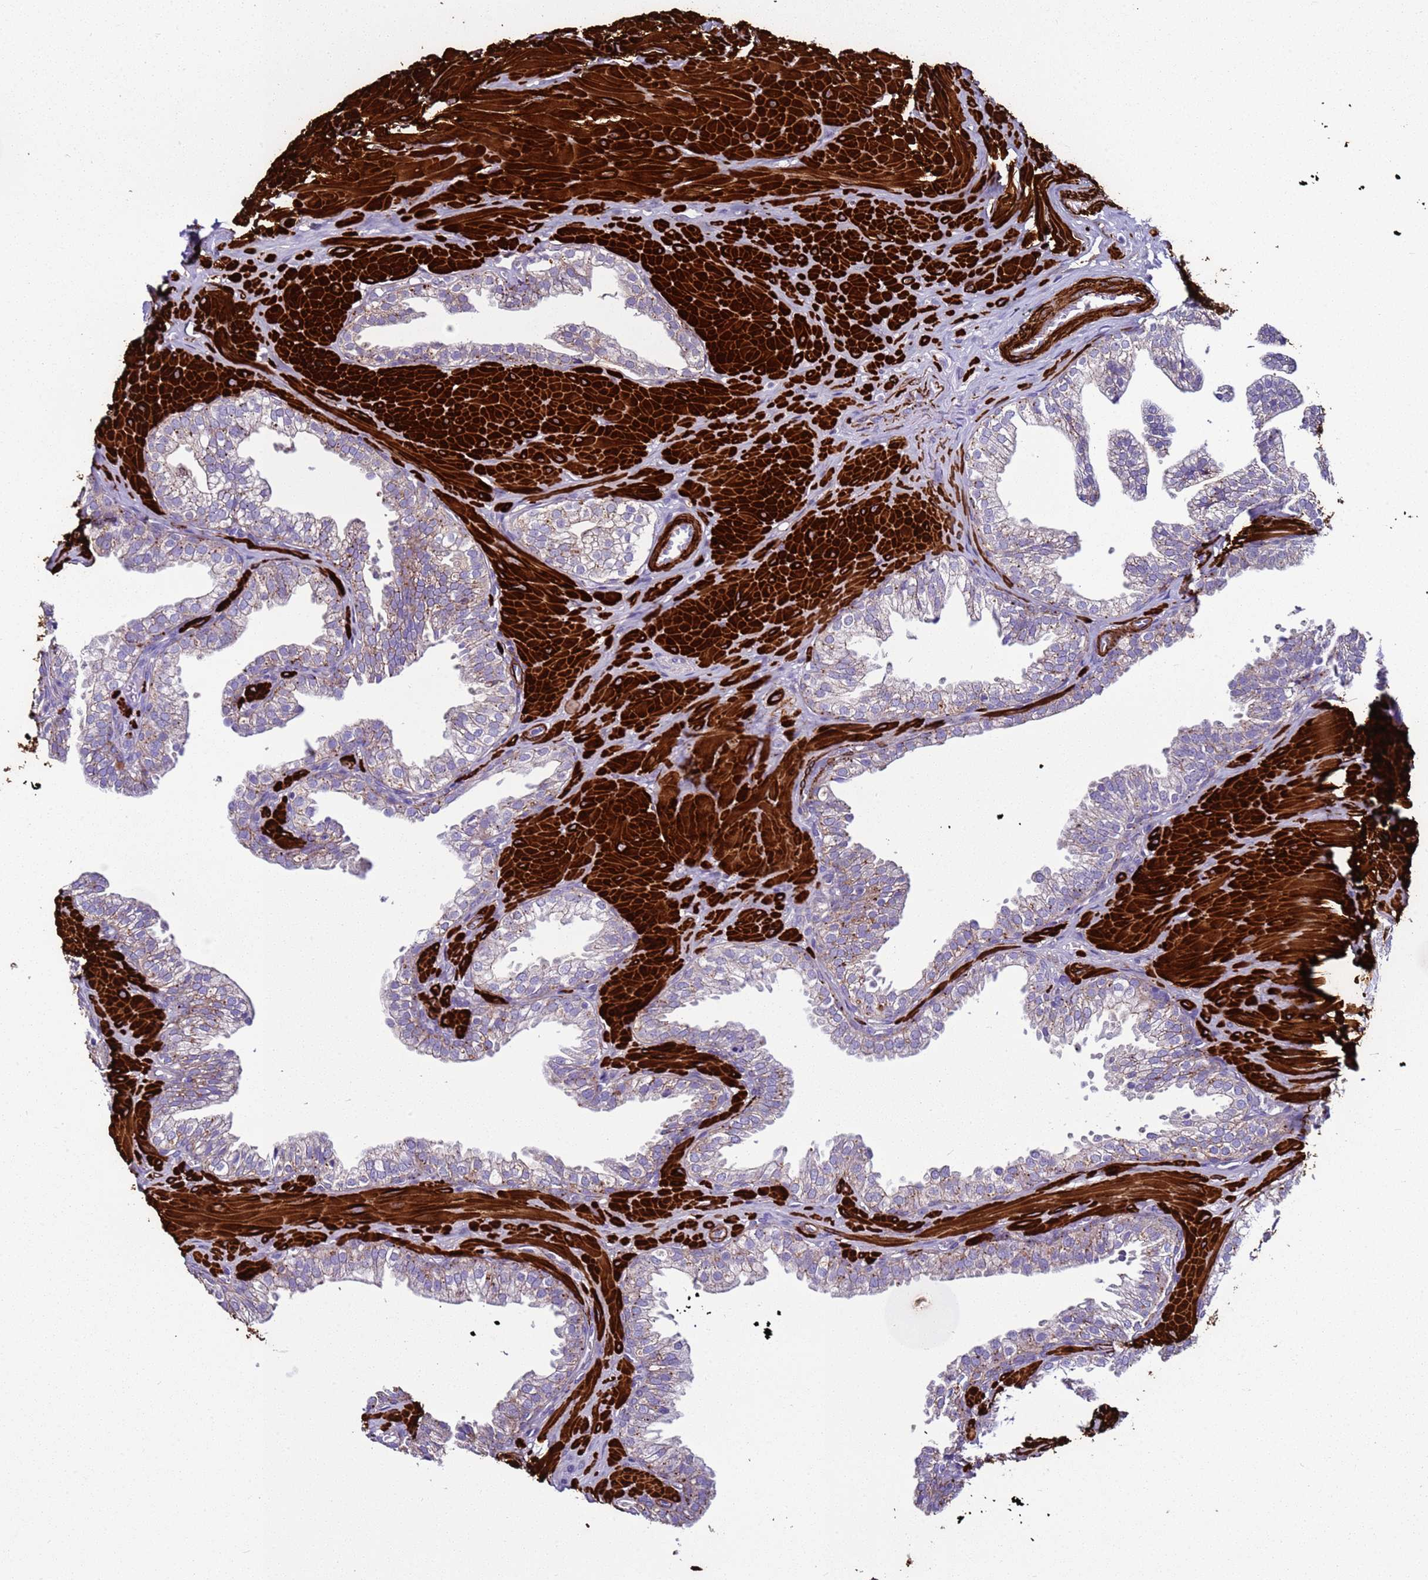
{"staining": {"intensity": "weak", "quantity": "25%-75%", "location": "cytoplasmic/membranous"}, "tissue": "prostate", "cell_type": "Glandular cells", "image_type": "normal", "snomed": [{"axis": "morphology", "description": "Normal tissue, NOS"}, {"axis": "topography", "description": "Prostate"}, {"axis": "topography", "description": "Peripheral nerve tissue"}], "caption": "IHC image of benign human prostate stained for a protein (brown), which displays low levels of weak cytoplasmic/membranous expression in about 25%-75% of glandular cells.", "gene": "RABL2A", "patient": {"sex": "male", "age": 55}}